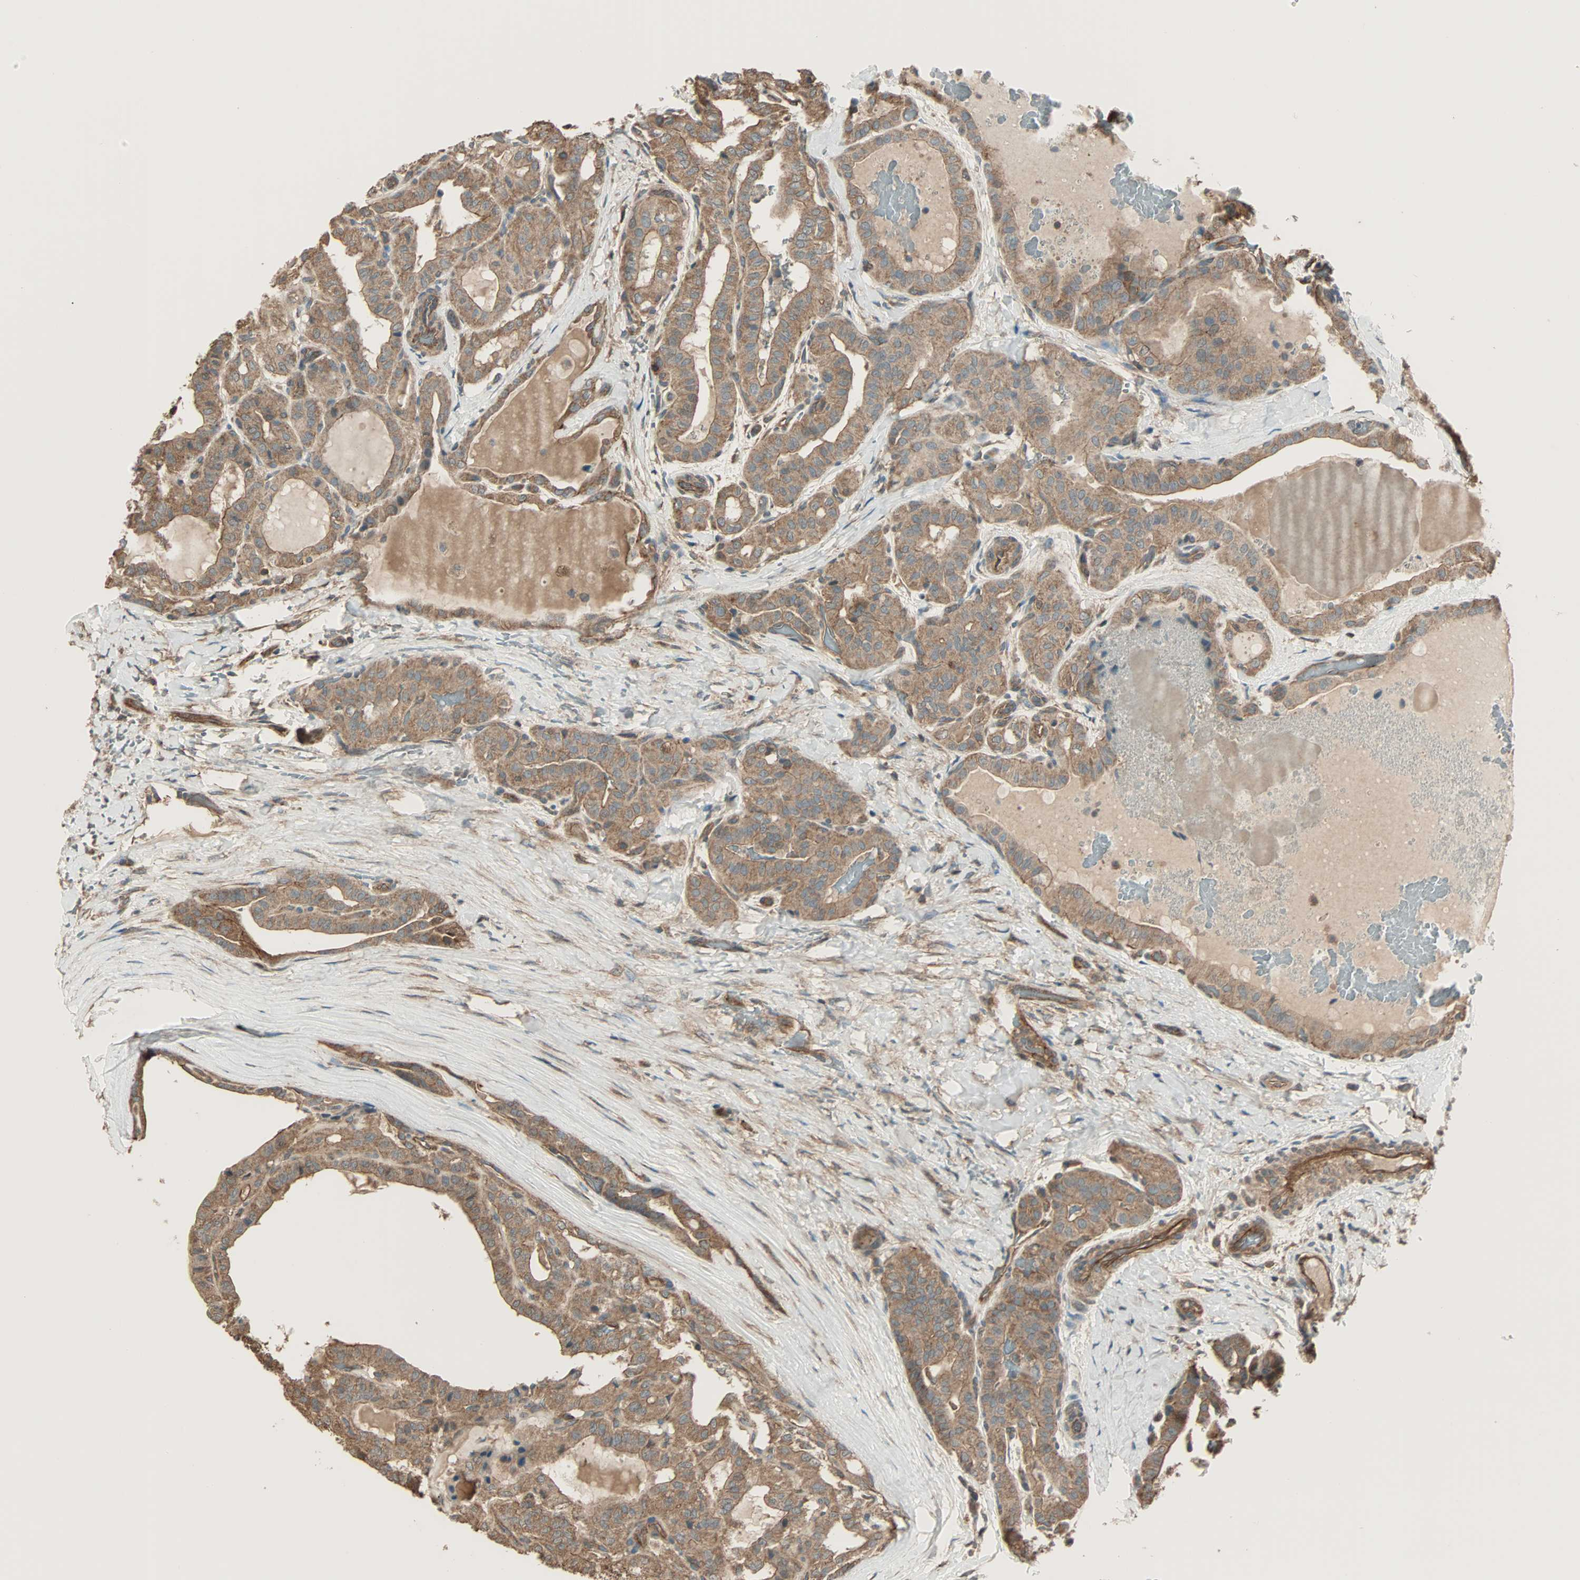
{"staining": {"intensity": "moderate", "quantity": ">75%", "location": "cytoplasmic/membranous"}, "tissue": "thyroid cancer", "cell_type": "Tumor cells", "image_type": "cancer", "snomed": [{"axis": "morphology", "description": "Papillary adenocarcinoma, NOS"}, {"axis": "topography", "description": "Thyroid gland"}], "caption": "Brown immunohistochemical staining in thyroid papillary adenocarcinoma reveals moderate cytoplasmic/membranous expression in about >75% of tumor cells. (Stains: DAB (3,3'-diaminobenzidine) in brown, nuclei in blue, Microscopy: brightfield microscopy at high magnification).", "gene": "MAP3K21", "patient": {"sex": "male", "age": 77}}